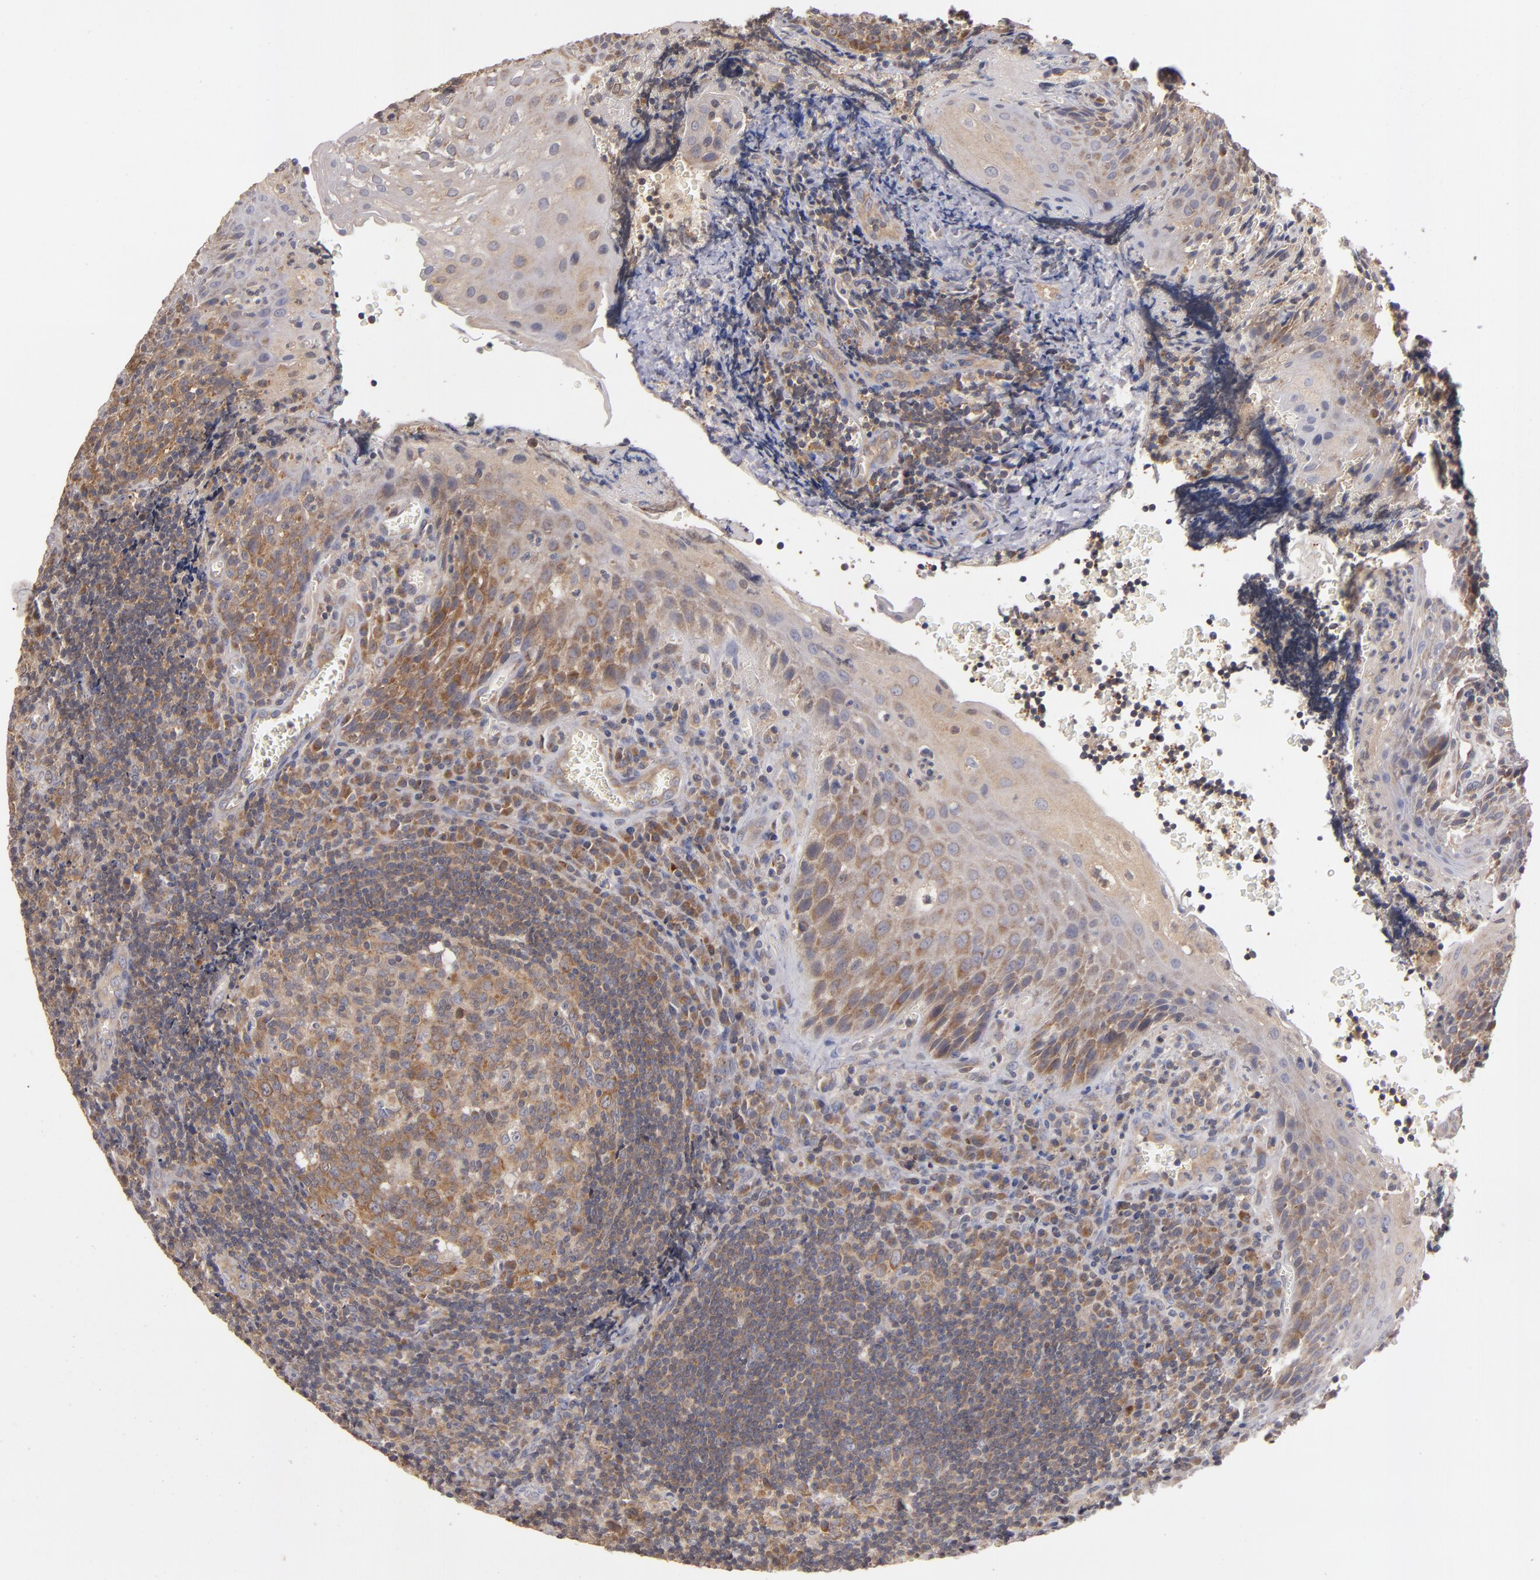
{"staining": {"intensity": "moderate", "quantity": "25%-75%", "location": "cytoplasmic/membranous"}, "tissue": "tonsil", "cell_type": "Germinal center cells", "image_type": "normal", "snomed": [{"axis": "morphology", "description": "Normal tissue, NOS"}, {"axis": "topography", "description": "Tonsil"}], "caption": "About 25%-75% of germinal center cells in normal tonsil show moderate cytoplasmic/membranous protein expression as visualized by brown immunohistochemical staining.", "gene": "UPF3B", "patient": {"sex": "male", "age": 20}}